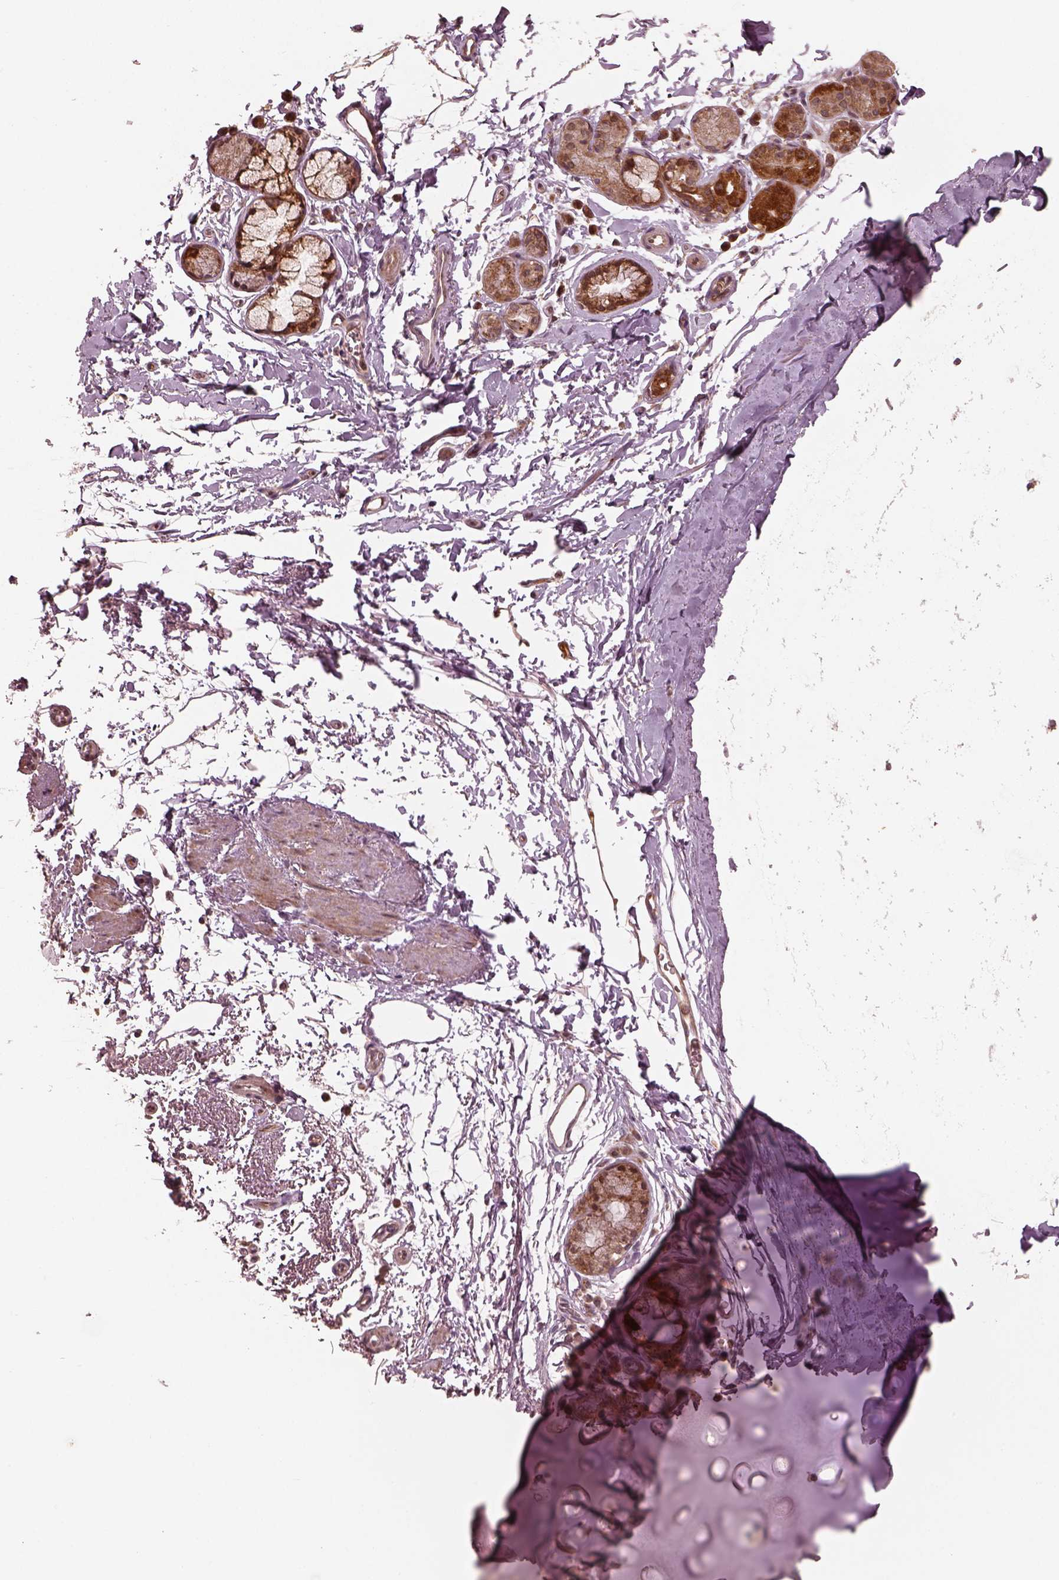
{"staining": {"intensity": "negative", "quantity": "none", "location": "none"}, "tissue": "soft tissue", "cell_type": "Chondrocytes", "image_type": "normal", "snomed": [{"axis": "morphology", "description": "Normal tissue, NOS"}, {"axis": "topography", "description": "Lymph node"}, {"axis": "topography", "description": "Bronchus"}], "caption": "The photomicrograph exhibits no staining of chondrocytes in benign soft tissue.", "gene": "SLC25A46", "patient": {"sex": "female", "age": 70}}